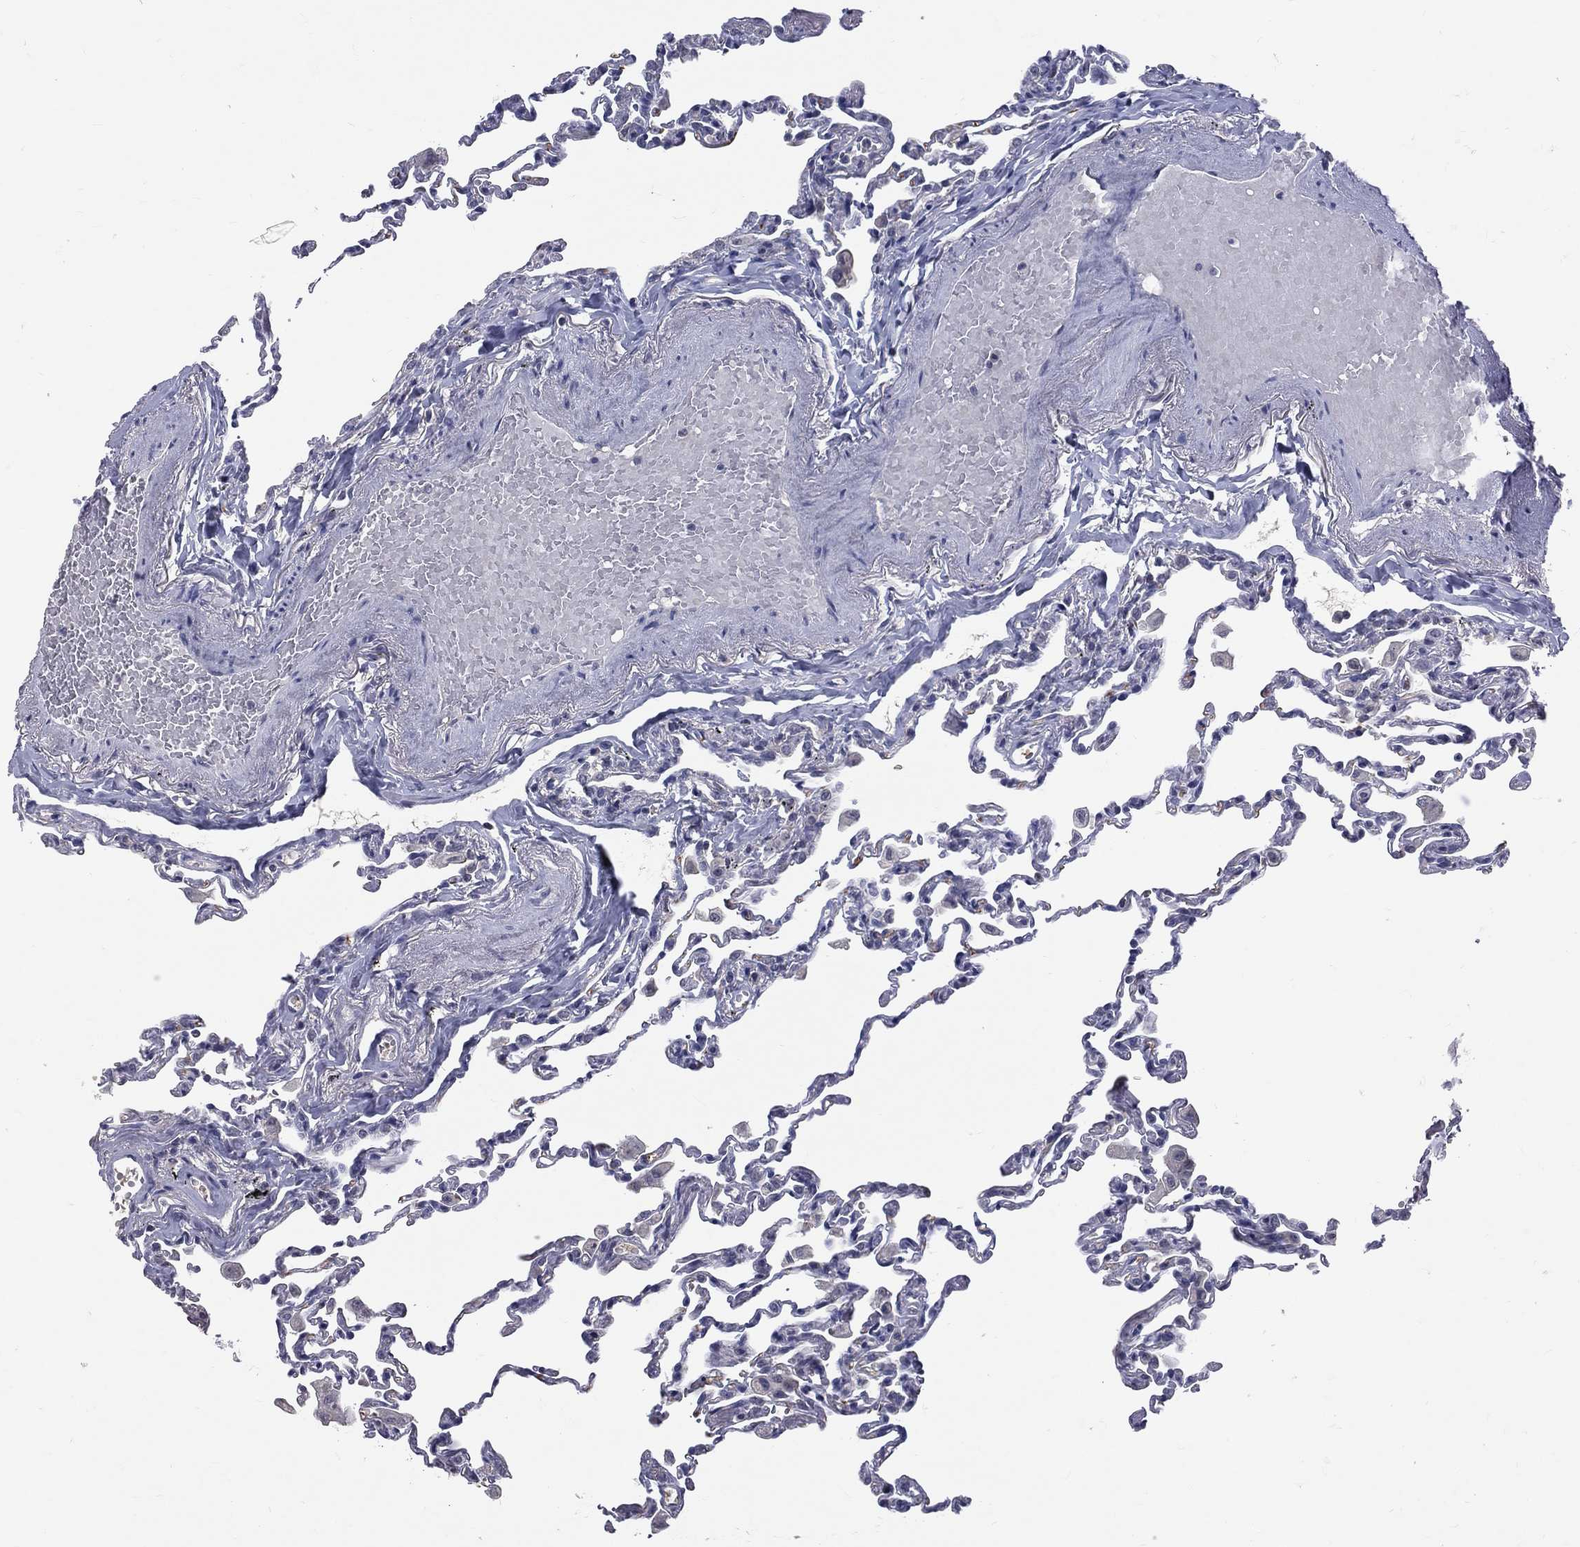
{"staining": {"intensity": "negative", "quantity": "none", "location": "none"}, "tissue": "lung", "cell_type": "Alveolar cells", "image_type": "normal", "snomed": [{"axis": "morphology", "description": "Normal tissue, NOS"}, {"axis": "topography", "description": "Lung"}], "caption": "Immunohistochemical staining of unremarkable lung shows no significant positivity in alveolar cells. (DAB (3,3'-diaminobenzidine) immunohistochemistry with hematoxylin counter stain).", "gene": "DSG4", "patient": {"sex": "female", "age": 57}}